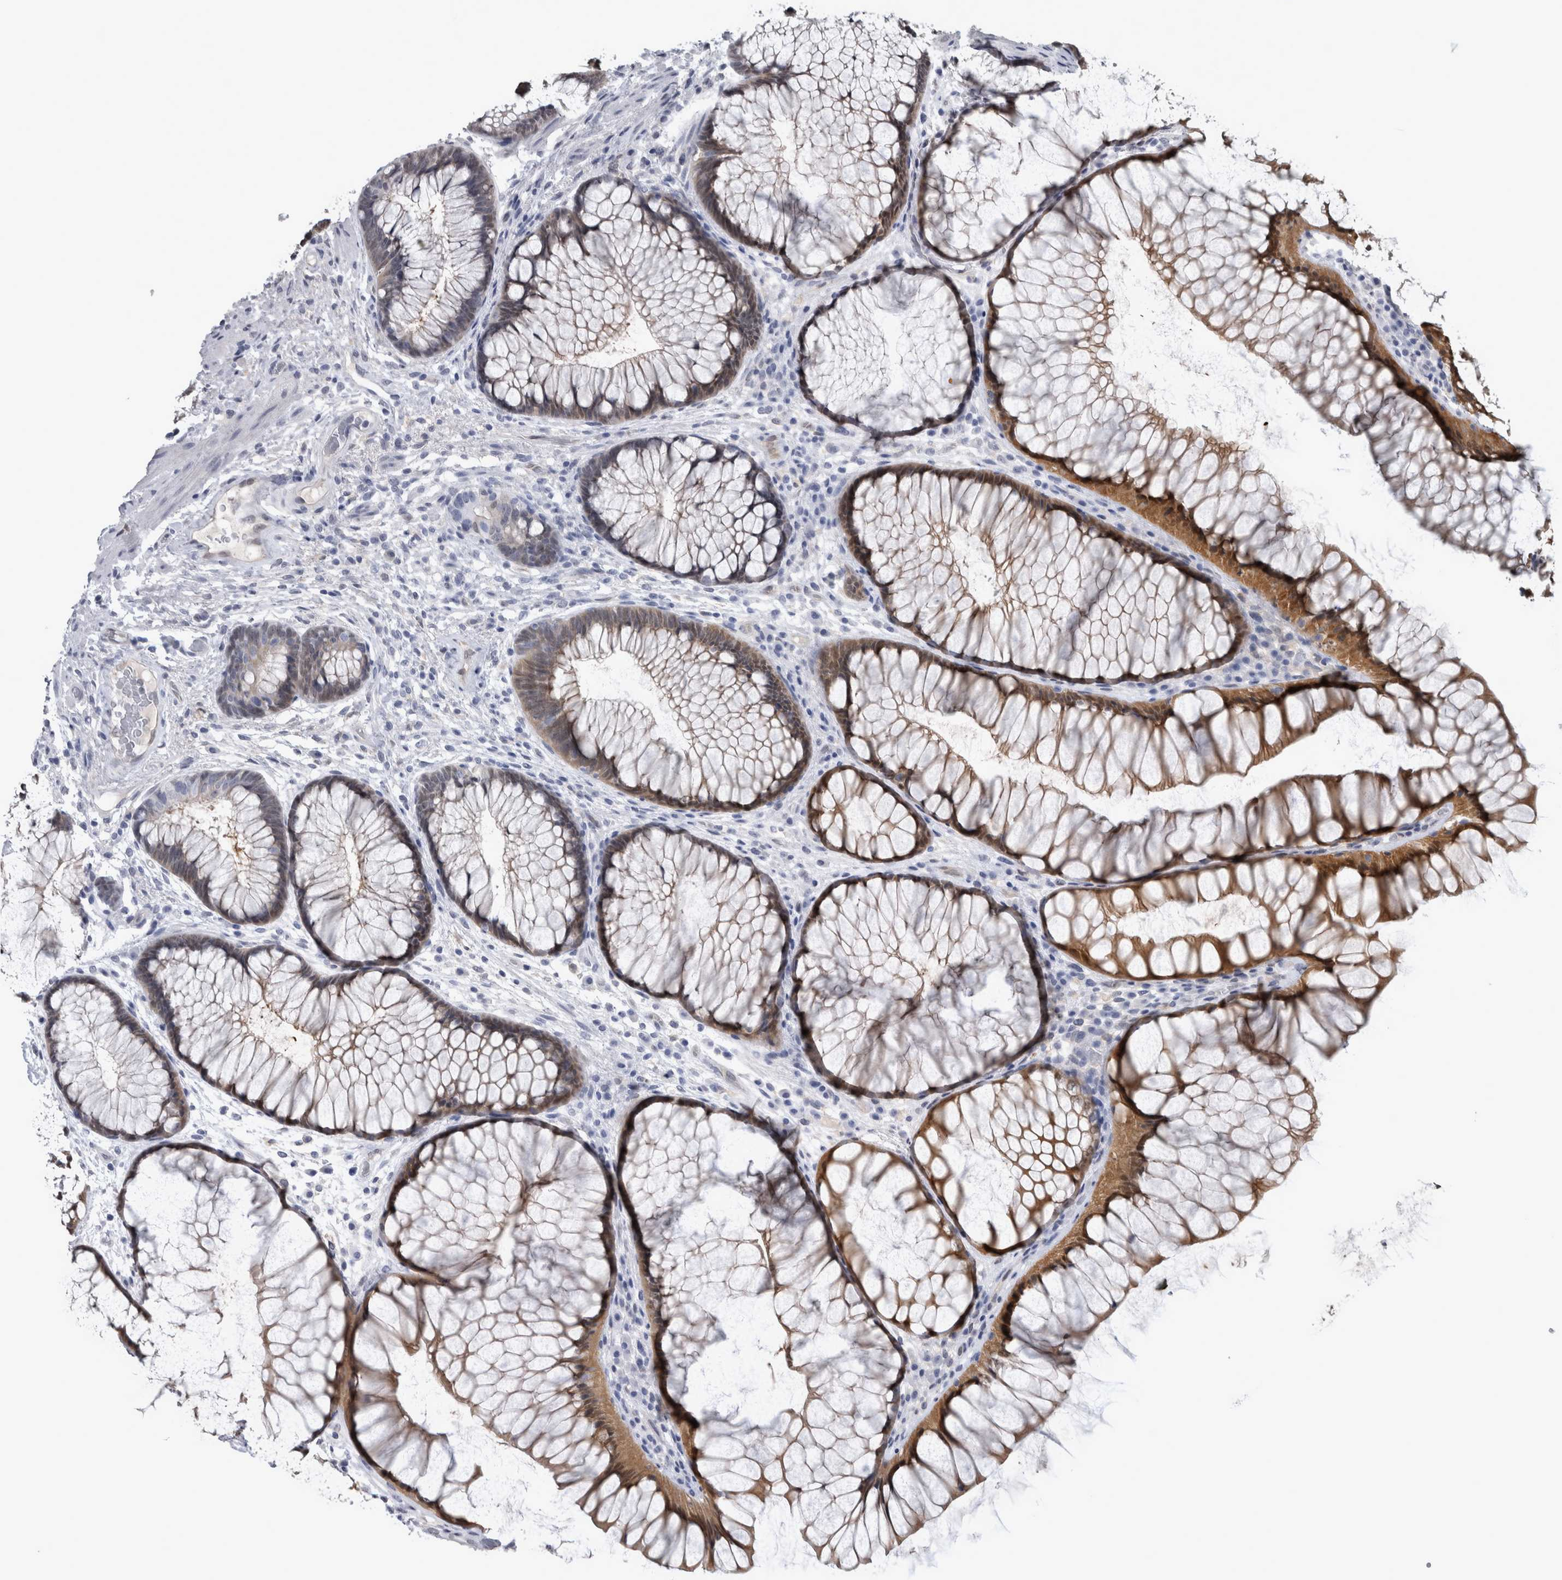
{"staining": {"intensity": "strong", "quantity": ">75%", "location": "cytoplasmic/membranous,nuclear"}, "tissue": "rectum", "cell_type": "Glandular cells", "image_type": "normal", "snomed": [{"axis": "morphology", "description": "Normal tissue, NOS"}, {"axis": "topography", "description": "Rectum"}], "caption": "Rectum stained with IHC demonstrates strong cytoplasmic/membranous,nuclear staining in approximately >75% of glandular cells.", "gene": "NAPRT", "patient": {"sex": "male", "age": 51}}